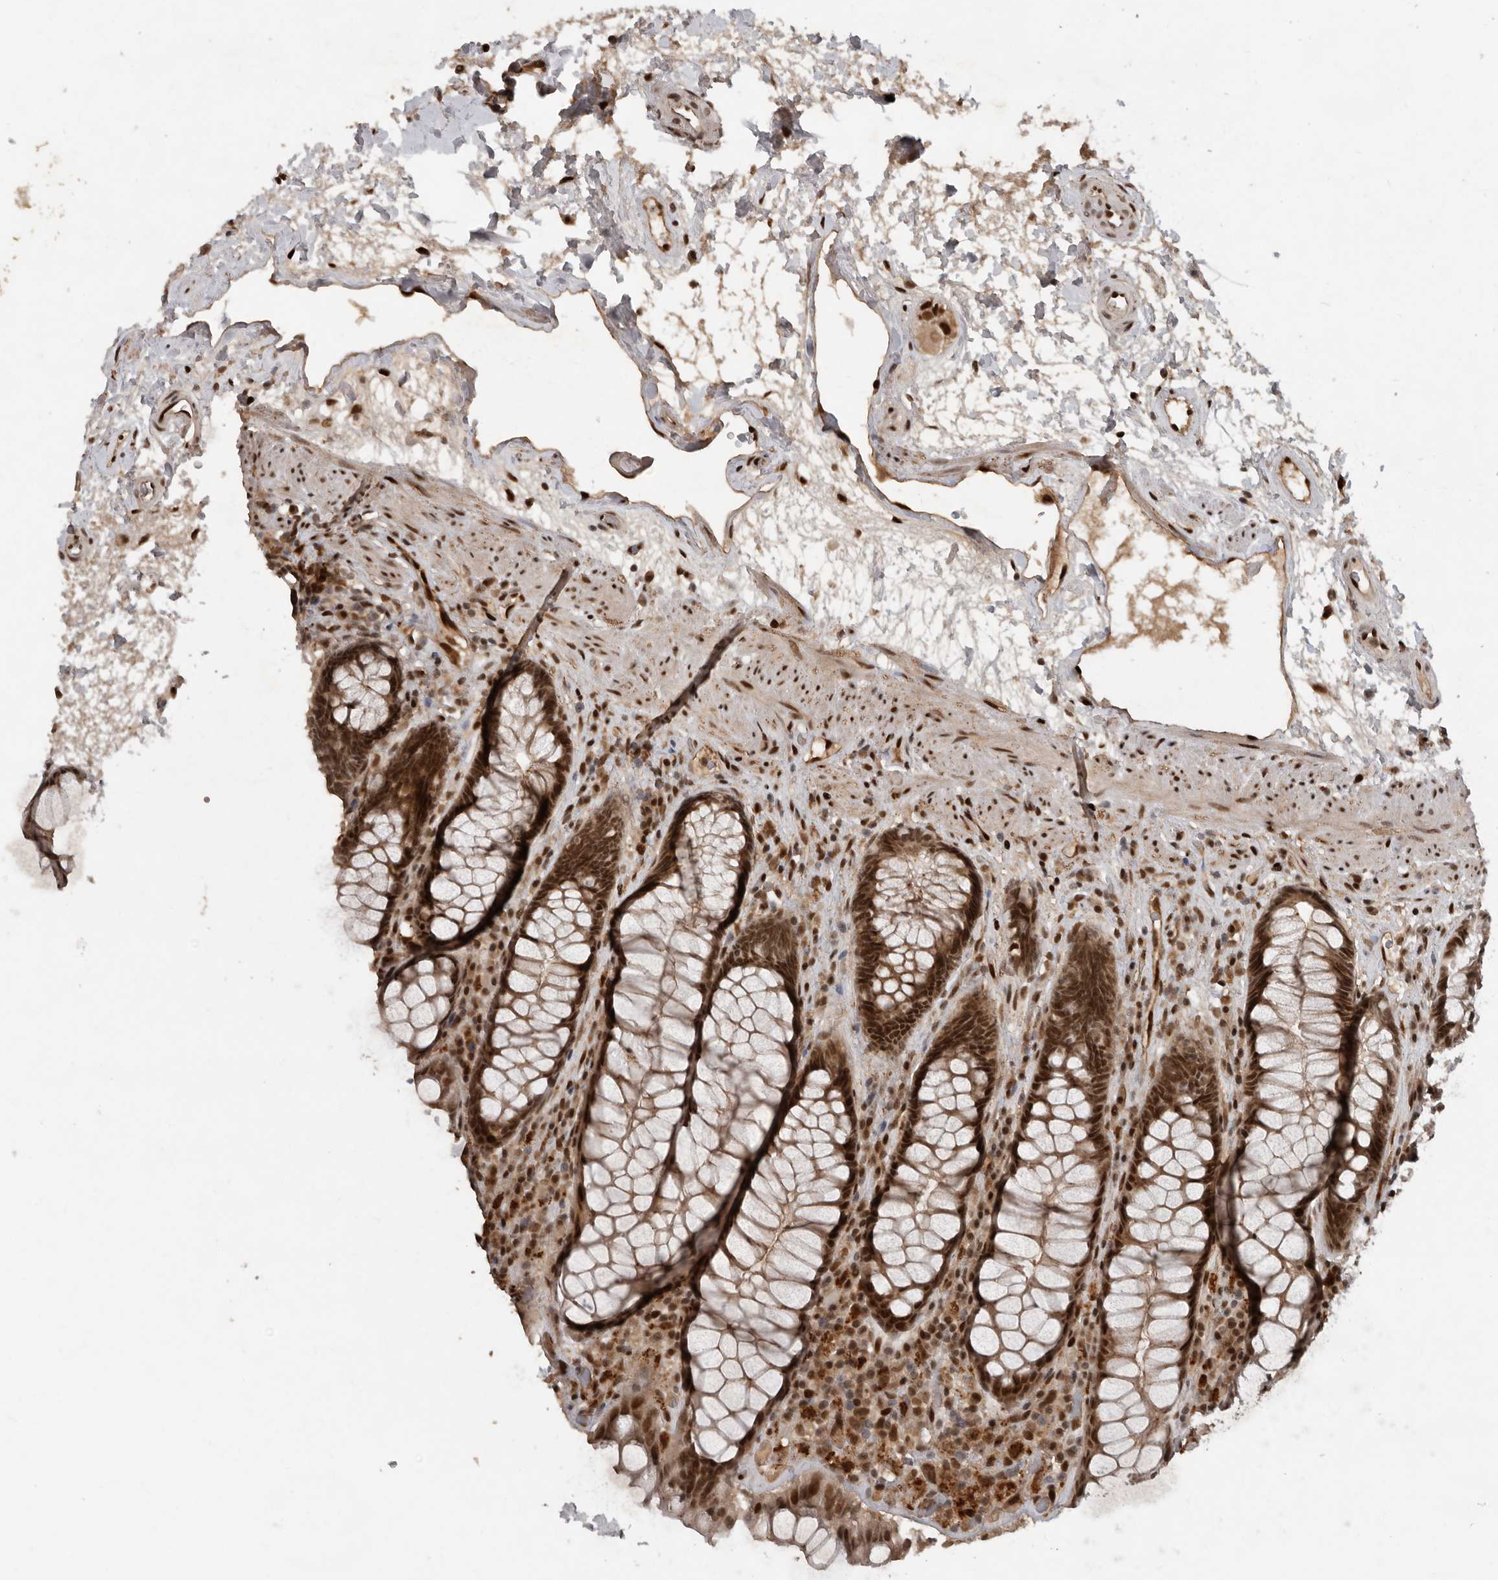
{"staining": {"intensity": "strong", "quantity": "25%-75%", "location": "cytoplasmic/membranous,nuclear"}, "tissue": "rectum", "cell_type": "Glandular cells", "image_type": "normal", "snomed": [{"axis": "morphology", "description": "Normal tissue, NOS"}, {"axis": "topography", "description": "Rectum"}], "caption": "This image reveals IHC staining of unremarkable human rectum, with high strong cytoplasmic/membranous,nuclear expression in about 25%-75% of glandular cells.", "gene": "CDC27", "patient": {"sex": "male", "age": 64}}